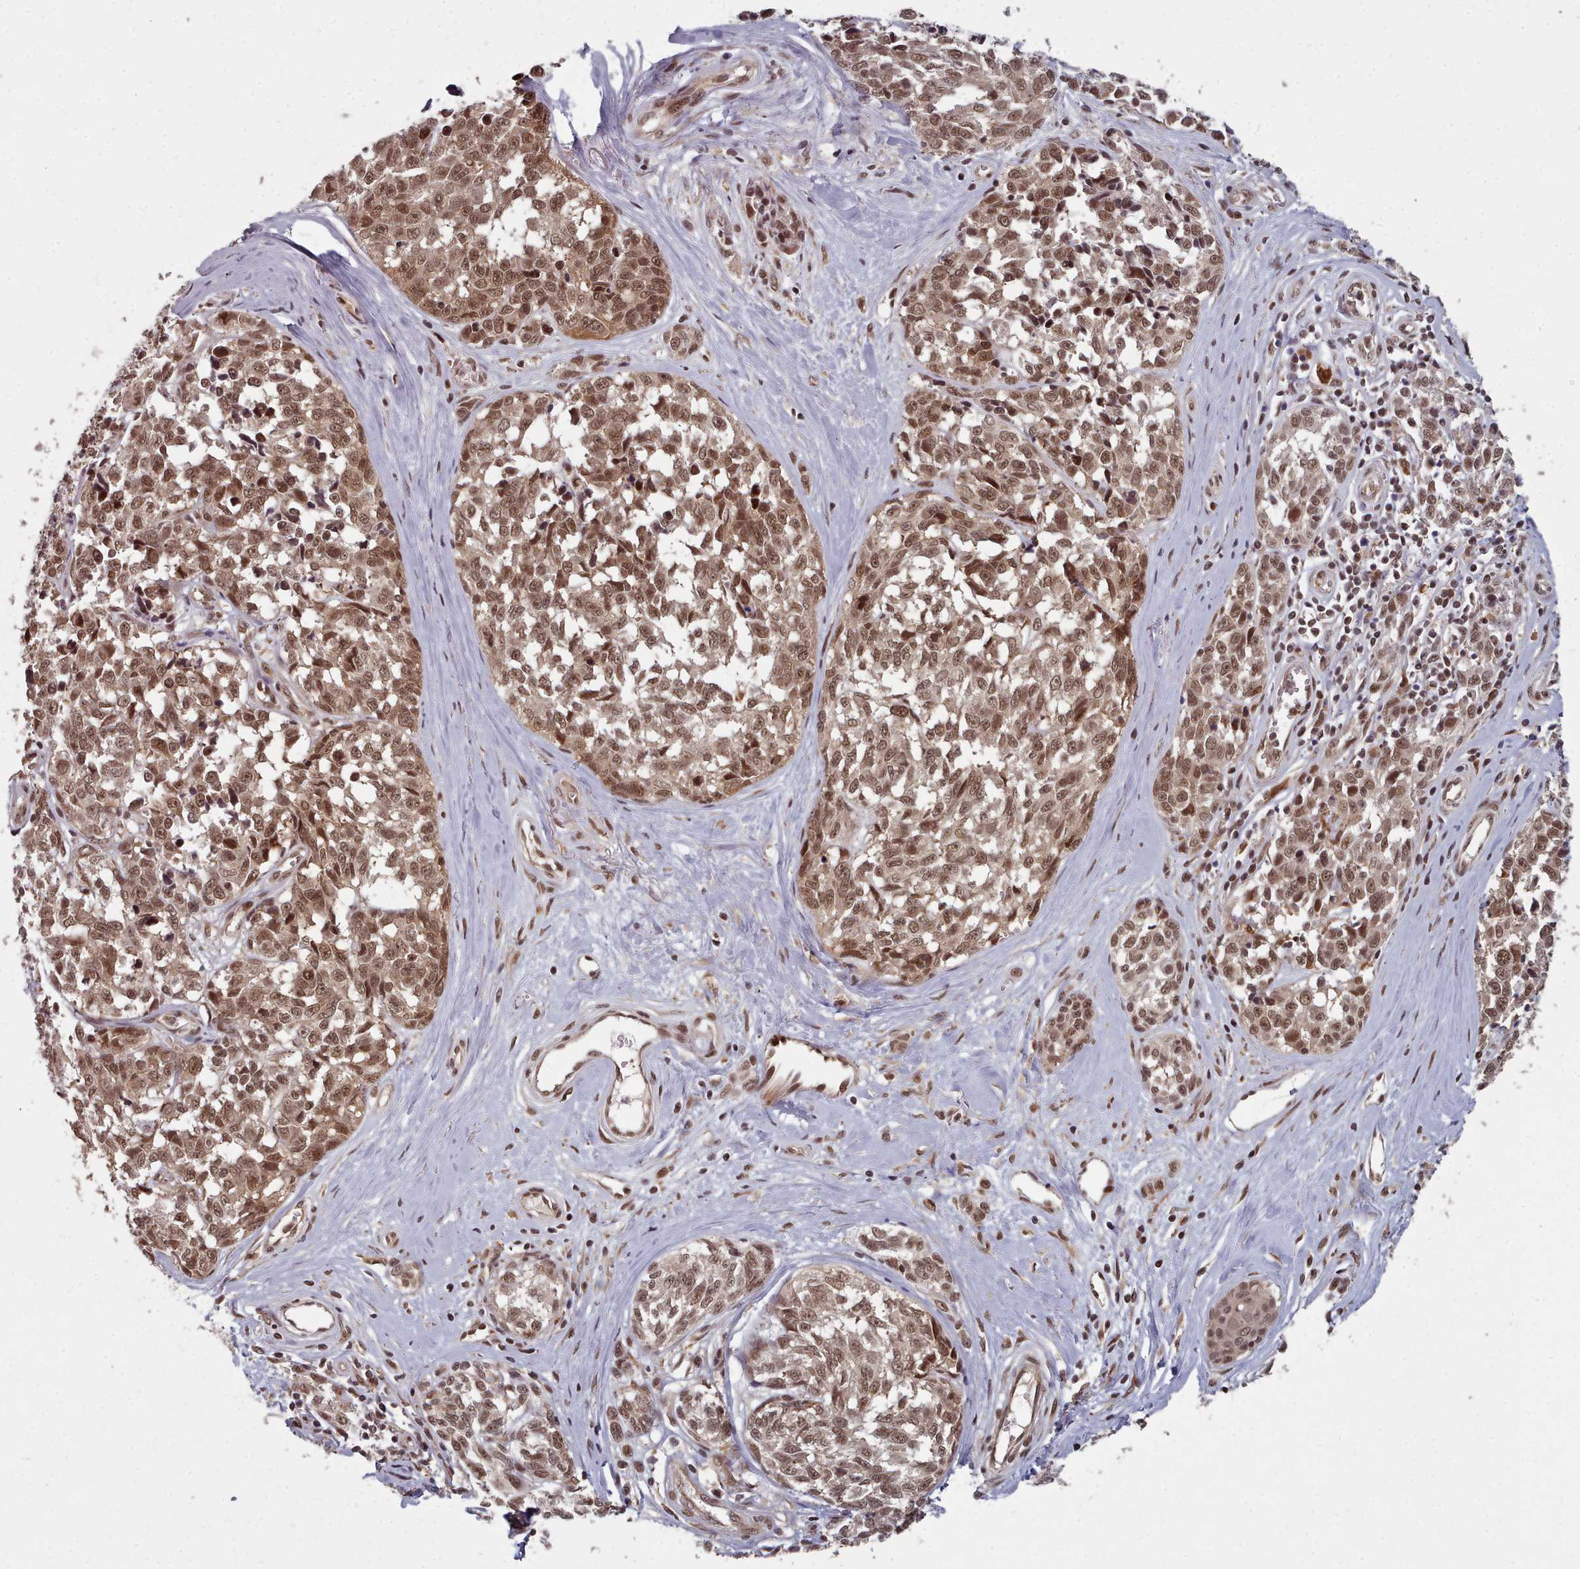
{"staining": {"intensity": "moderate", "quantity": ">75%", "location": "nuclear"}, "tissue": "melanoma", "cell_type": "Tumor cells", "image_type": "cancer", "snomed": [{"axis": "morphology", "description": "Normal tissue, NOS"}, {"axis": "morphology", "description": "Malignant melanoma, NOS"}, {"axis": "topography", "description": "Skin"}], "caption": "IHC (DAB) staining of human melanoma shows moderate nuclear protein expression in about >75% of tumor cells. (DAB (3,3'-diaminobenzidine) IHC with brightfield microscopy, high magnification).", "gene": "DHX8", "patient": {"sex": "female", "age": 64}}